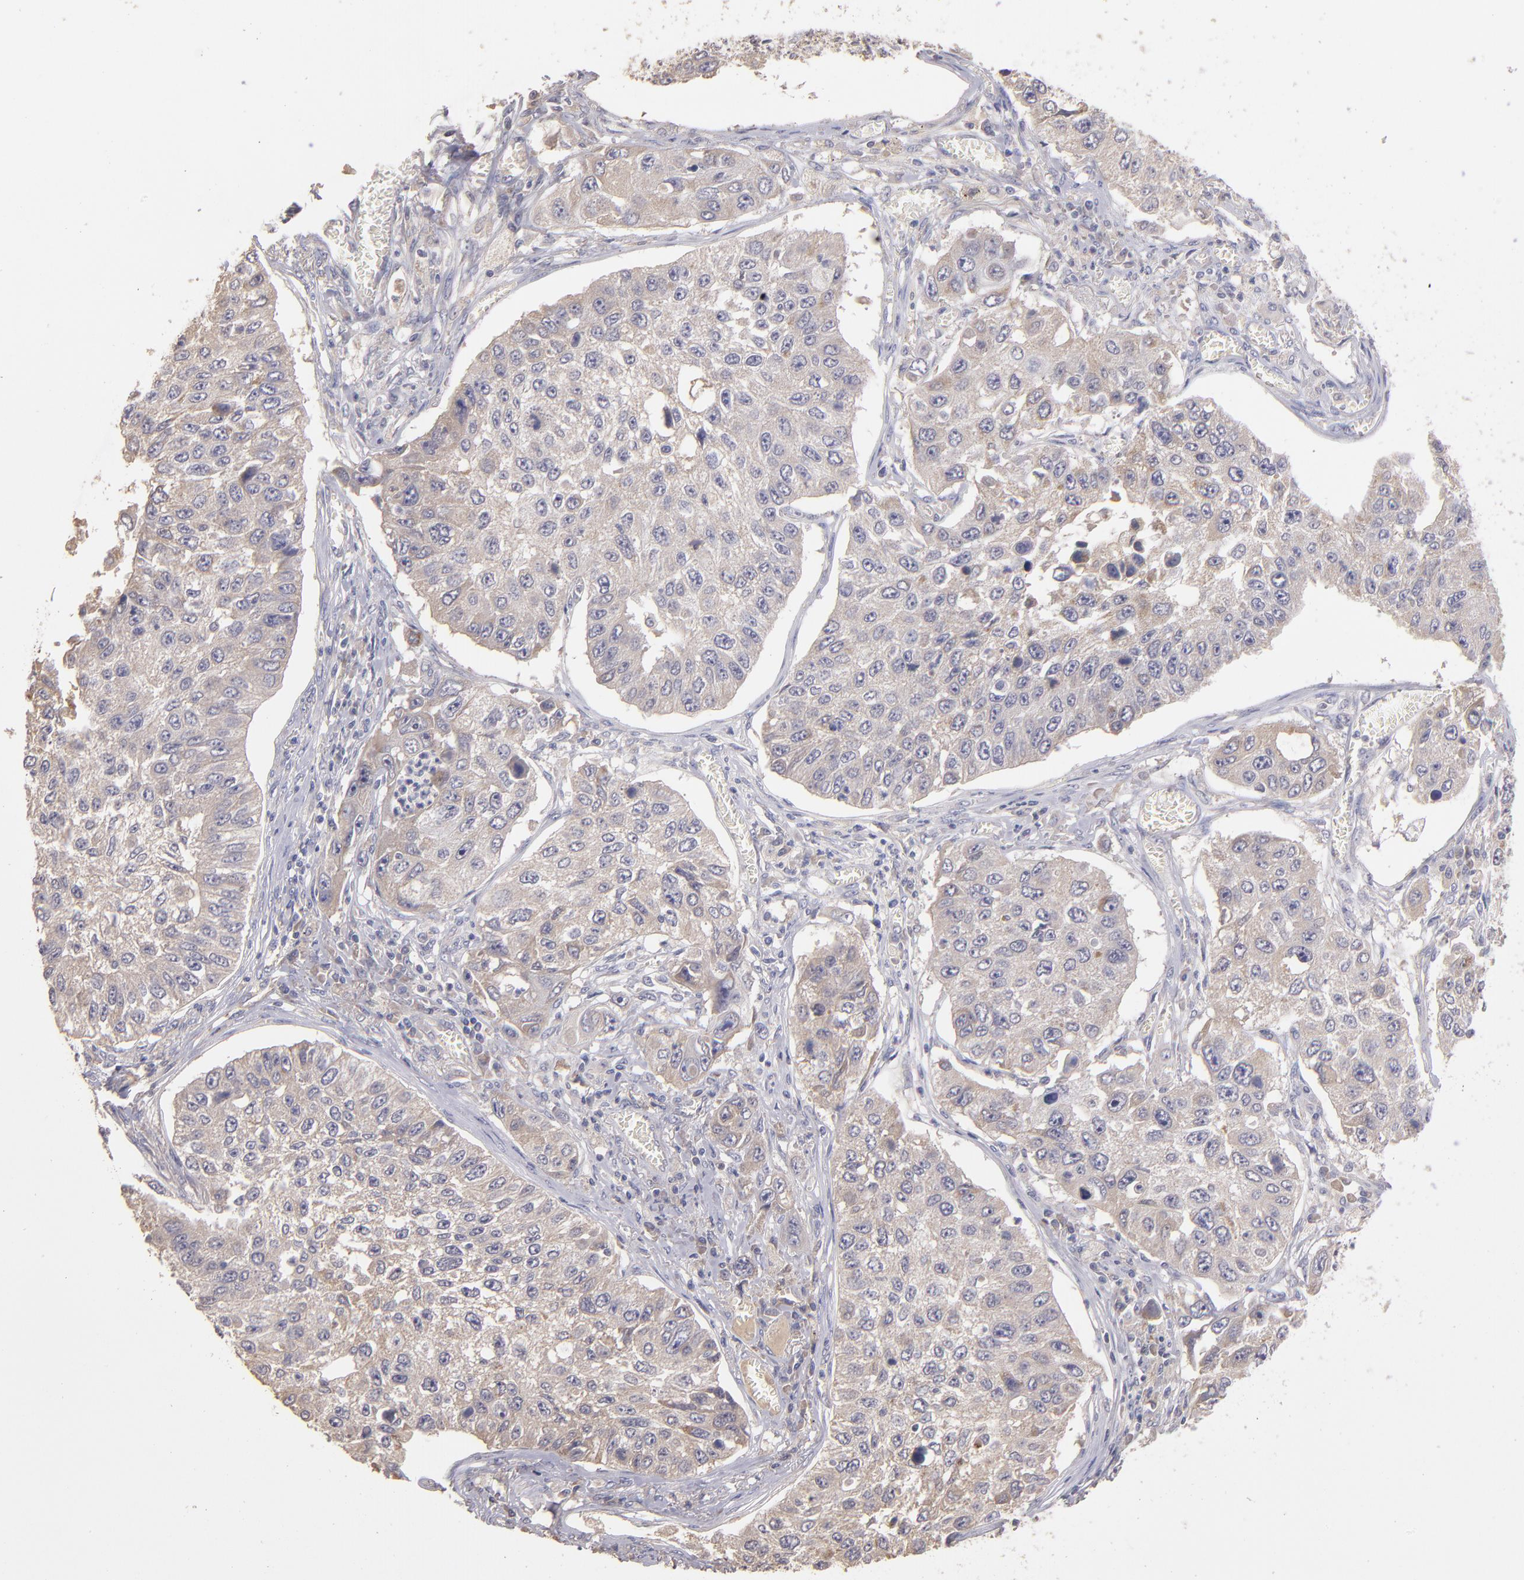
{"staining": {"intensity": "weak", "quantity": "25%-75%", "location": "cytoplasmic/membranous"}, "tissue": "lung cancer", "cell_type": "Tumor cells", "image_type": "cancer", "snomed": [{"axis": "morphology", "description": "Squamous cell carcinoma, NOS"}, {"axis": "topography", "description": "Lung"}], "caption": "Lung squamous cell carcinoma stained for a protein (brown) shows weak cytoplasmic/membranous positive staining in about 25%-75% of tumor cells.", "gene": "GNAZ", "patient": {"sex": "male", "age": 71}}